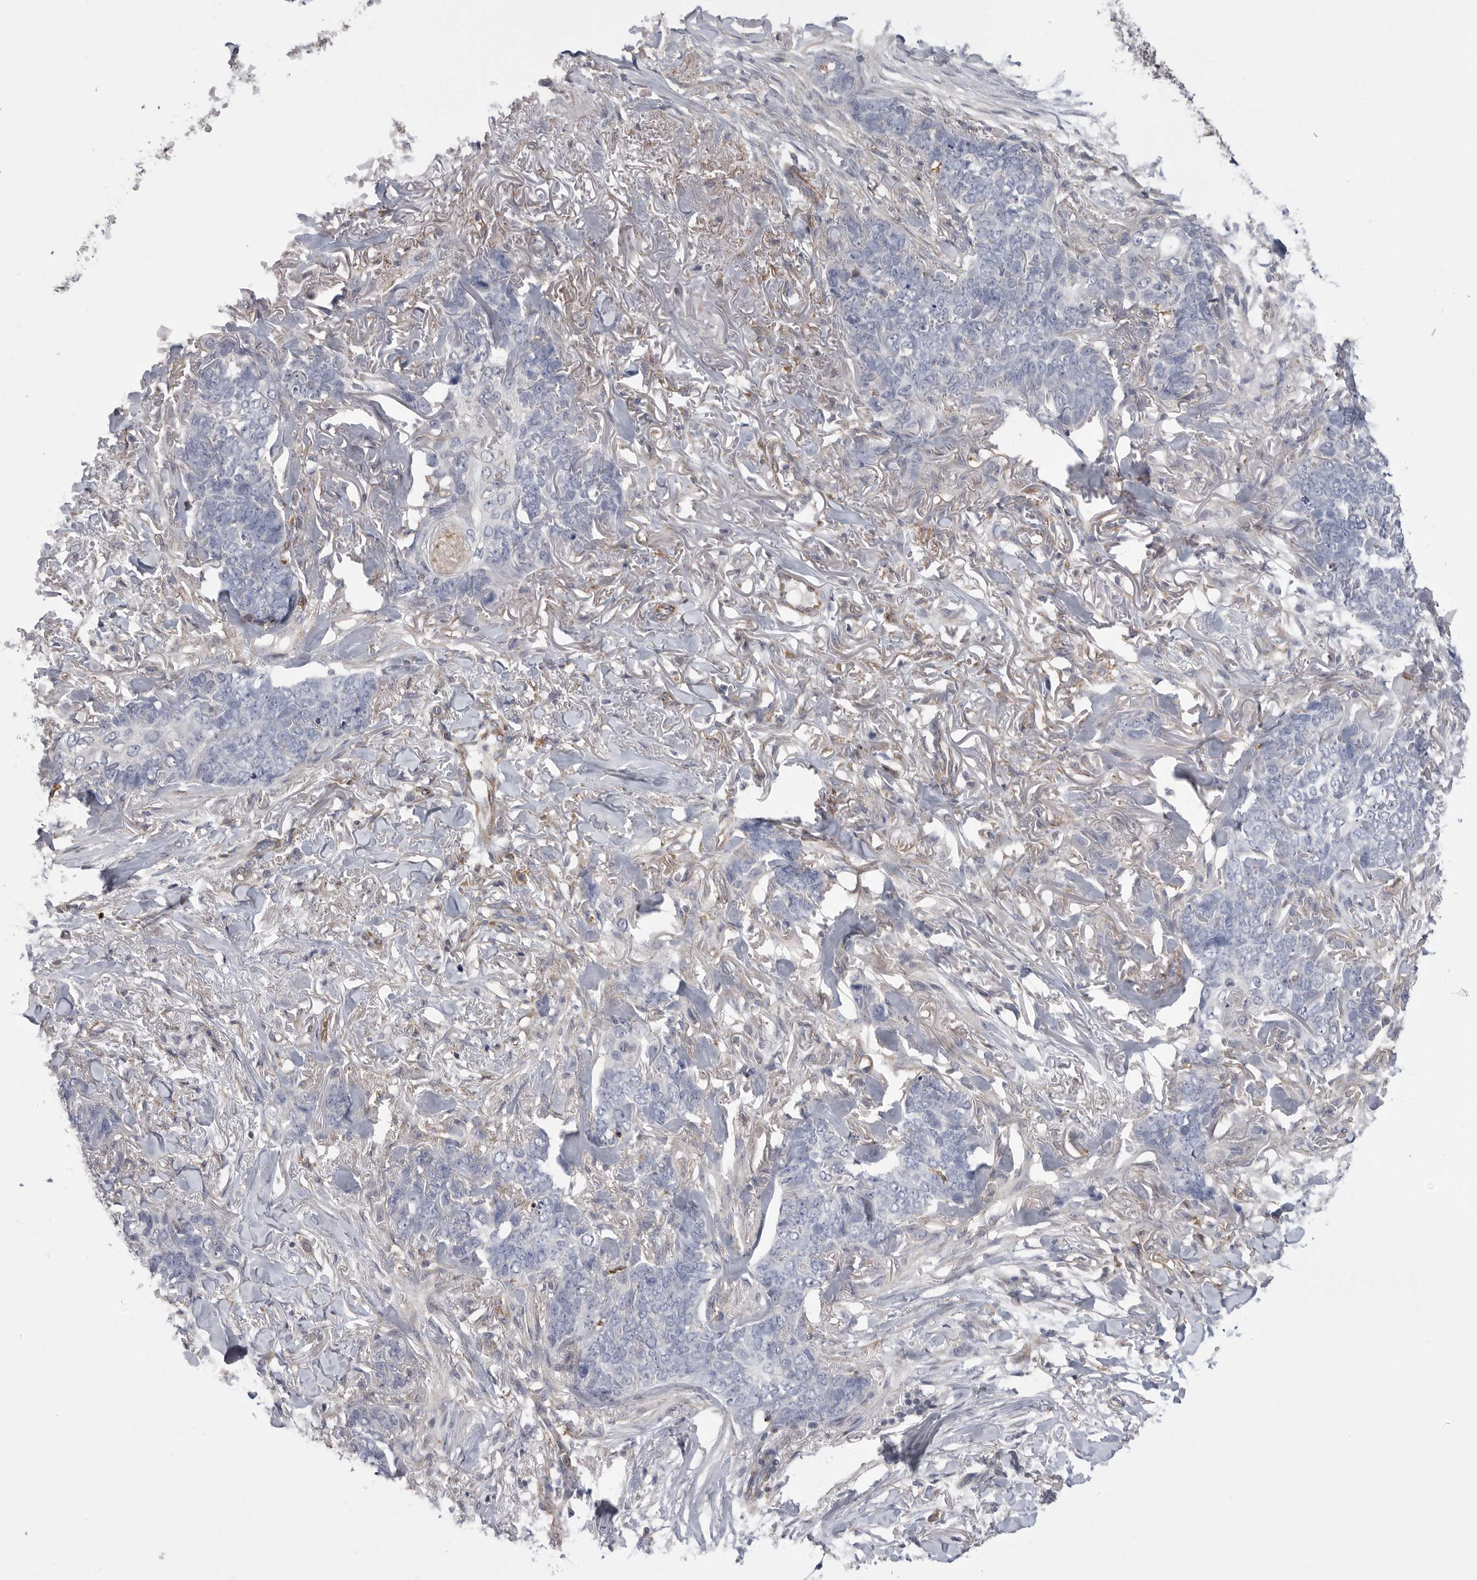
{"staining": {"intensity": "negative", "quantity": "none", "location": "none"}, "tissue": "skin cancer", "cell_type": "Tumor cells", "image_type": "cancer", "snomed": [{"axis": "morphology", "description": "Normal tissue, NOS"}, {"axis": "morphology", "description": "Basal cell carcinoma"}, {"axis": "topography", "description": "Skin"}], "caption": "A micrograph of human basal cell carcinoma (skin) is negative for staining in tumor cells. Brightfield microscopy of immunohistochemistry stained with DAB (3,3'-diaminobenzidine) (brown) and hematoxylin (blue), captured at high magnification.", "gene": "SIGLEC10", "patient": {"sex": "male", "age": 77}}